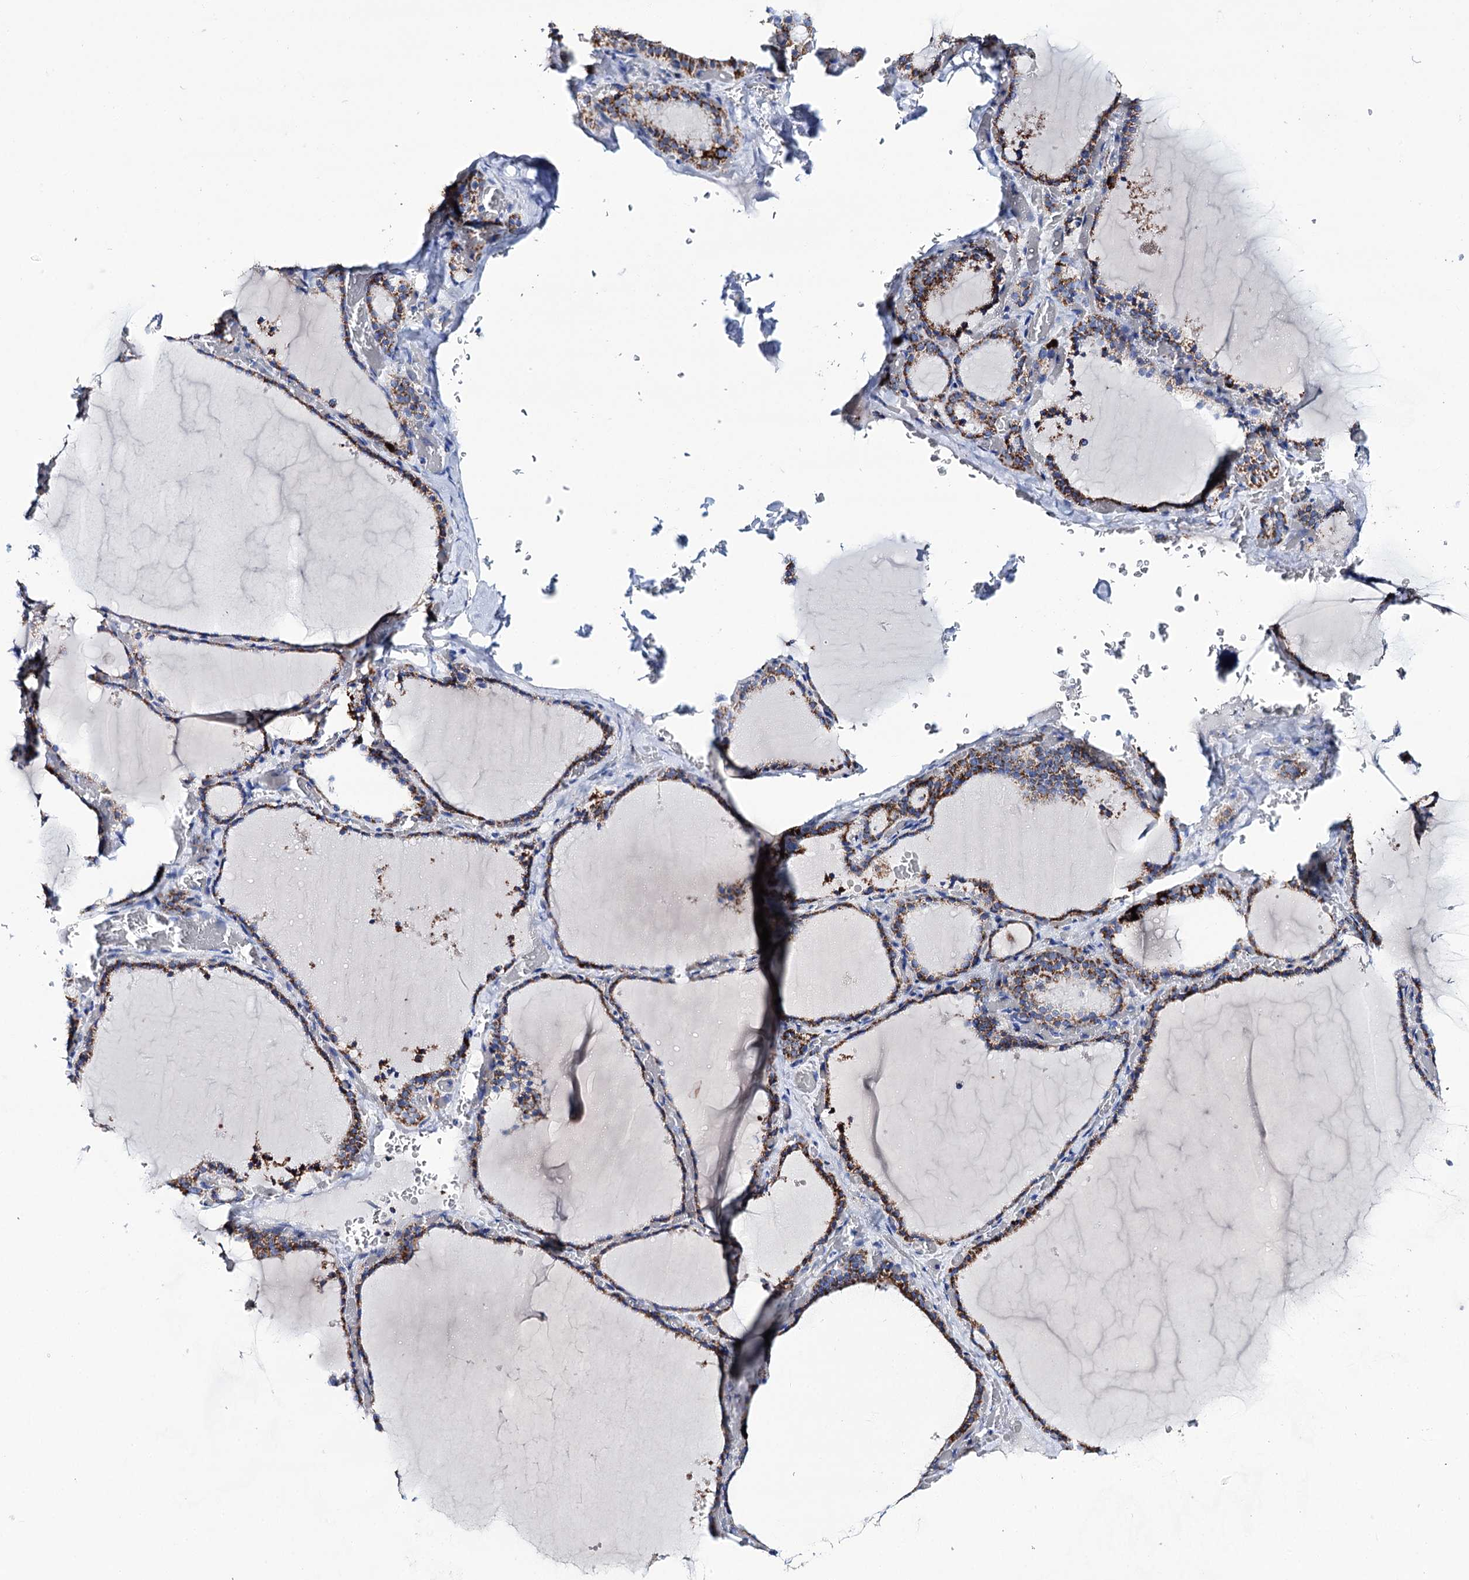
{"staining": {"intensity": "strong", "quantity": "25%-75%", "location": "cytoplasmic/membranous"}, "tissue": "thyroid gland", "cell_type": "Glandular cells", "image_type": "normal", "snomed": [{"axis": "morphology", "description": "Normal tissue, NOS"}, {"axis": "topography", "description": "Thyroid gland"}], "caption": "High-power microscopy captured an IHC image of normal thyroid gland, revealing strong cytoplasmic/membranous expression in approximately 25%-75% of glandular cells.", "gene": "UBASH3B", "patient": {"sex": "female", "age": 39}}